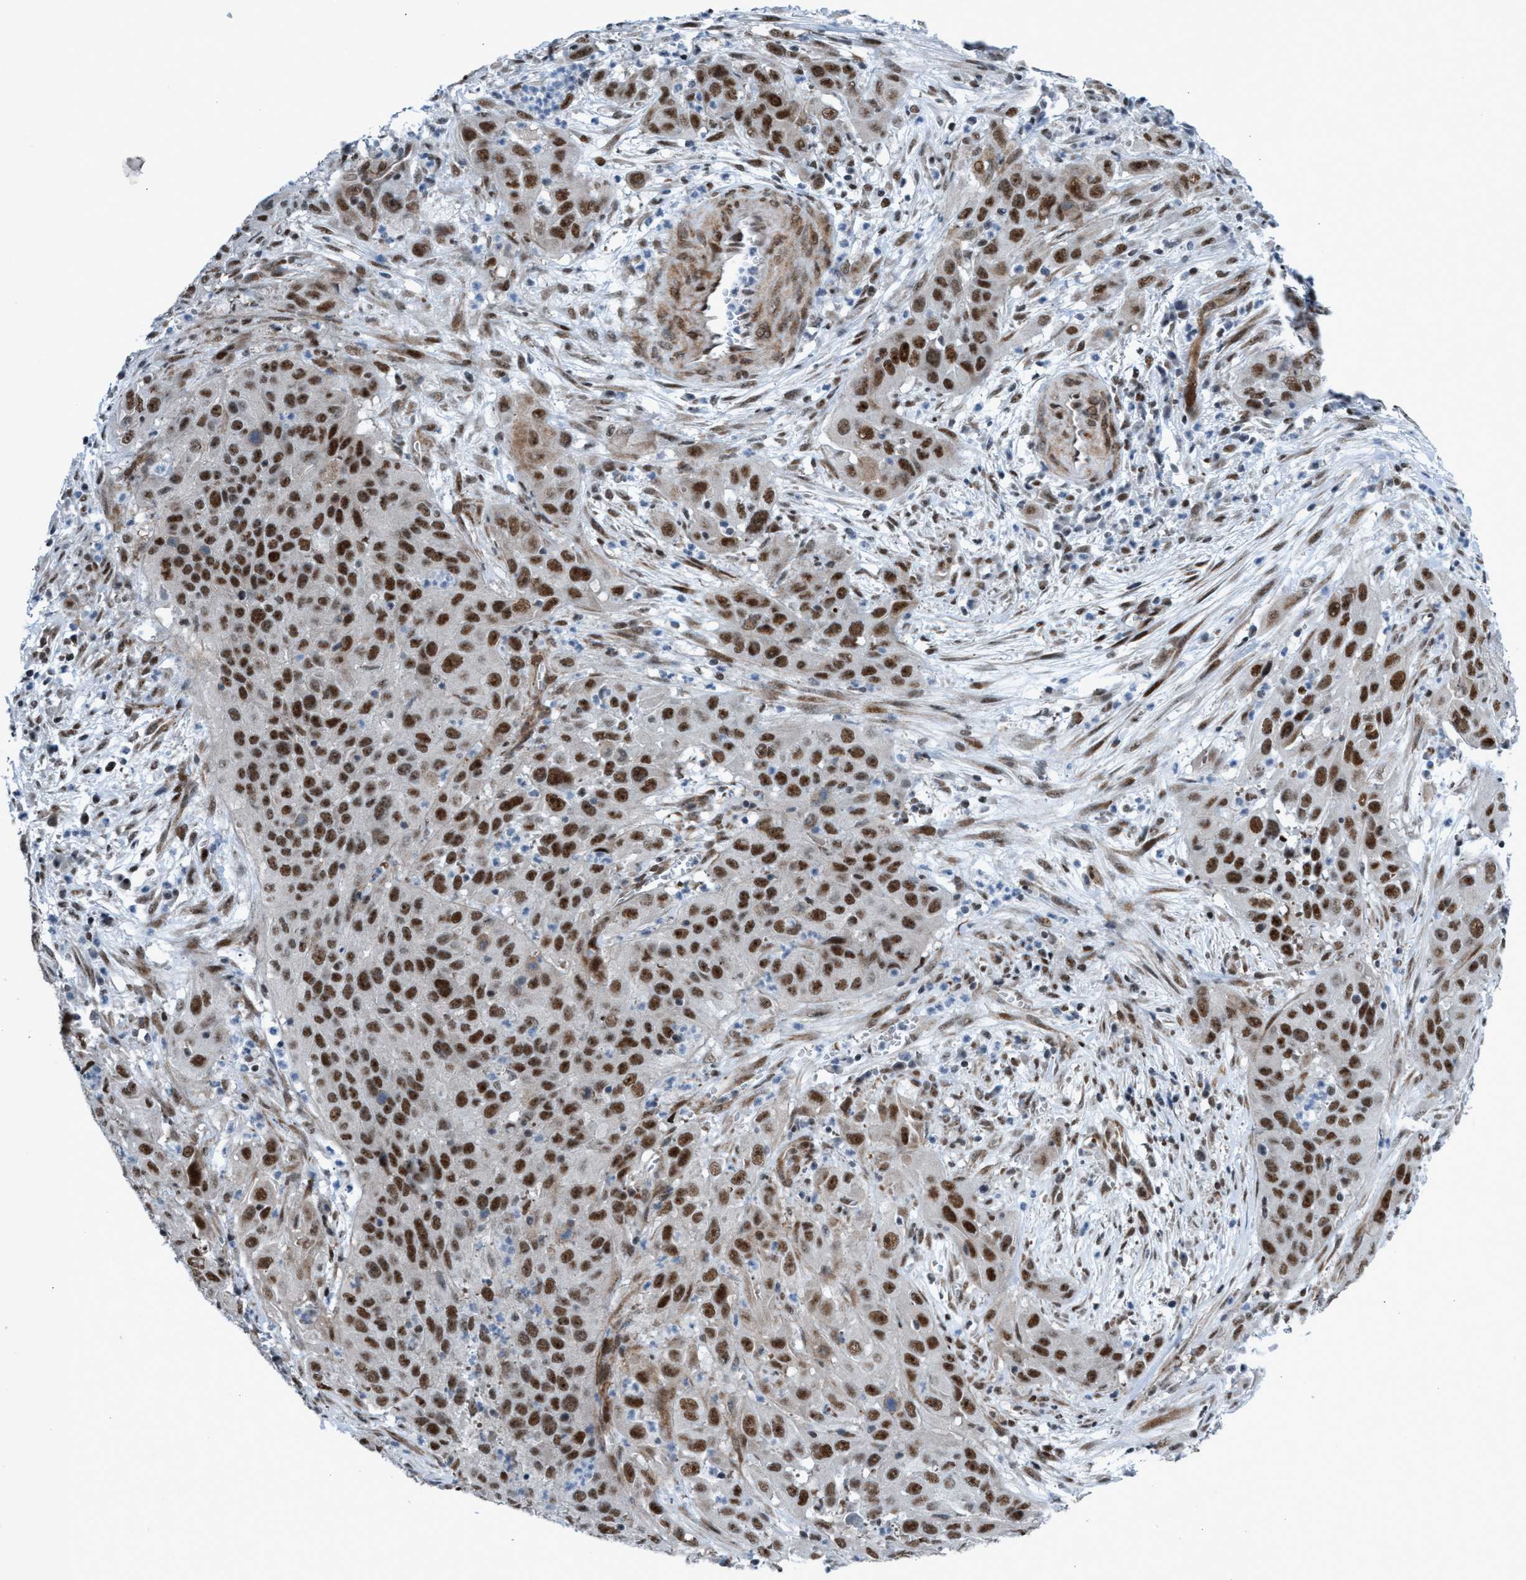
{"staining": {"intensity": "strong", "quantity": ">75%", "location": "nuclear"}, "tissue": "cervical cancer", "cell_type": "Tumor cells", "image_type": "cancer", "snomed": [{"axis": "morphology", "description": "Squamous cell carcinoma, NOS"}, {"axis": "topography", "description": "Cervix"}], "caption": "Human cervical squamous cell carcinoma stained with a brown dye reveals strong nuclear positive expression in about >75% of tumor cells.", "gene": "CWC27", "patient": {"sex": "female", "age": 32}}